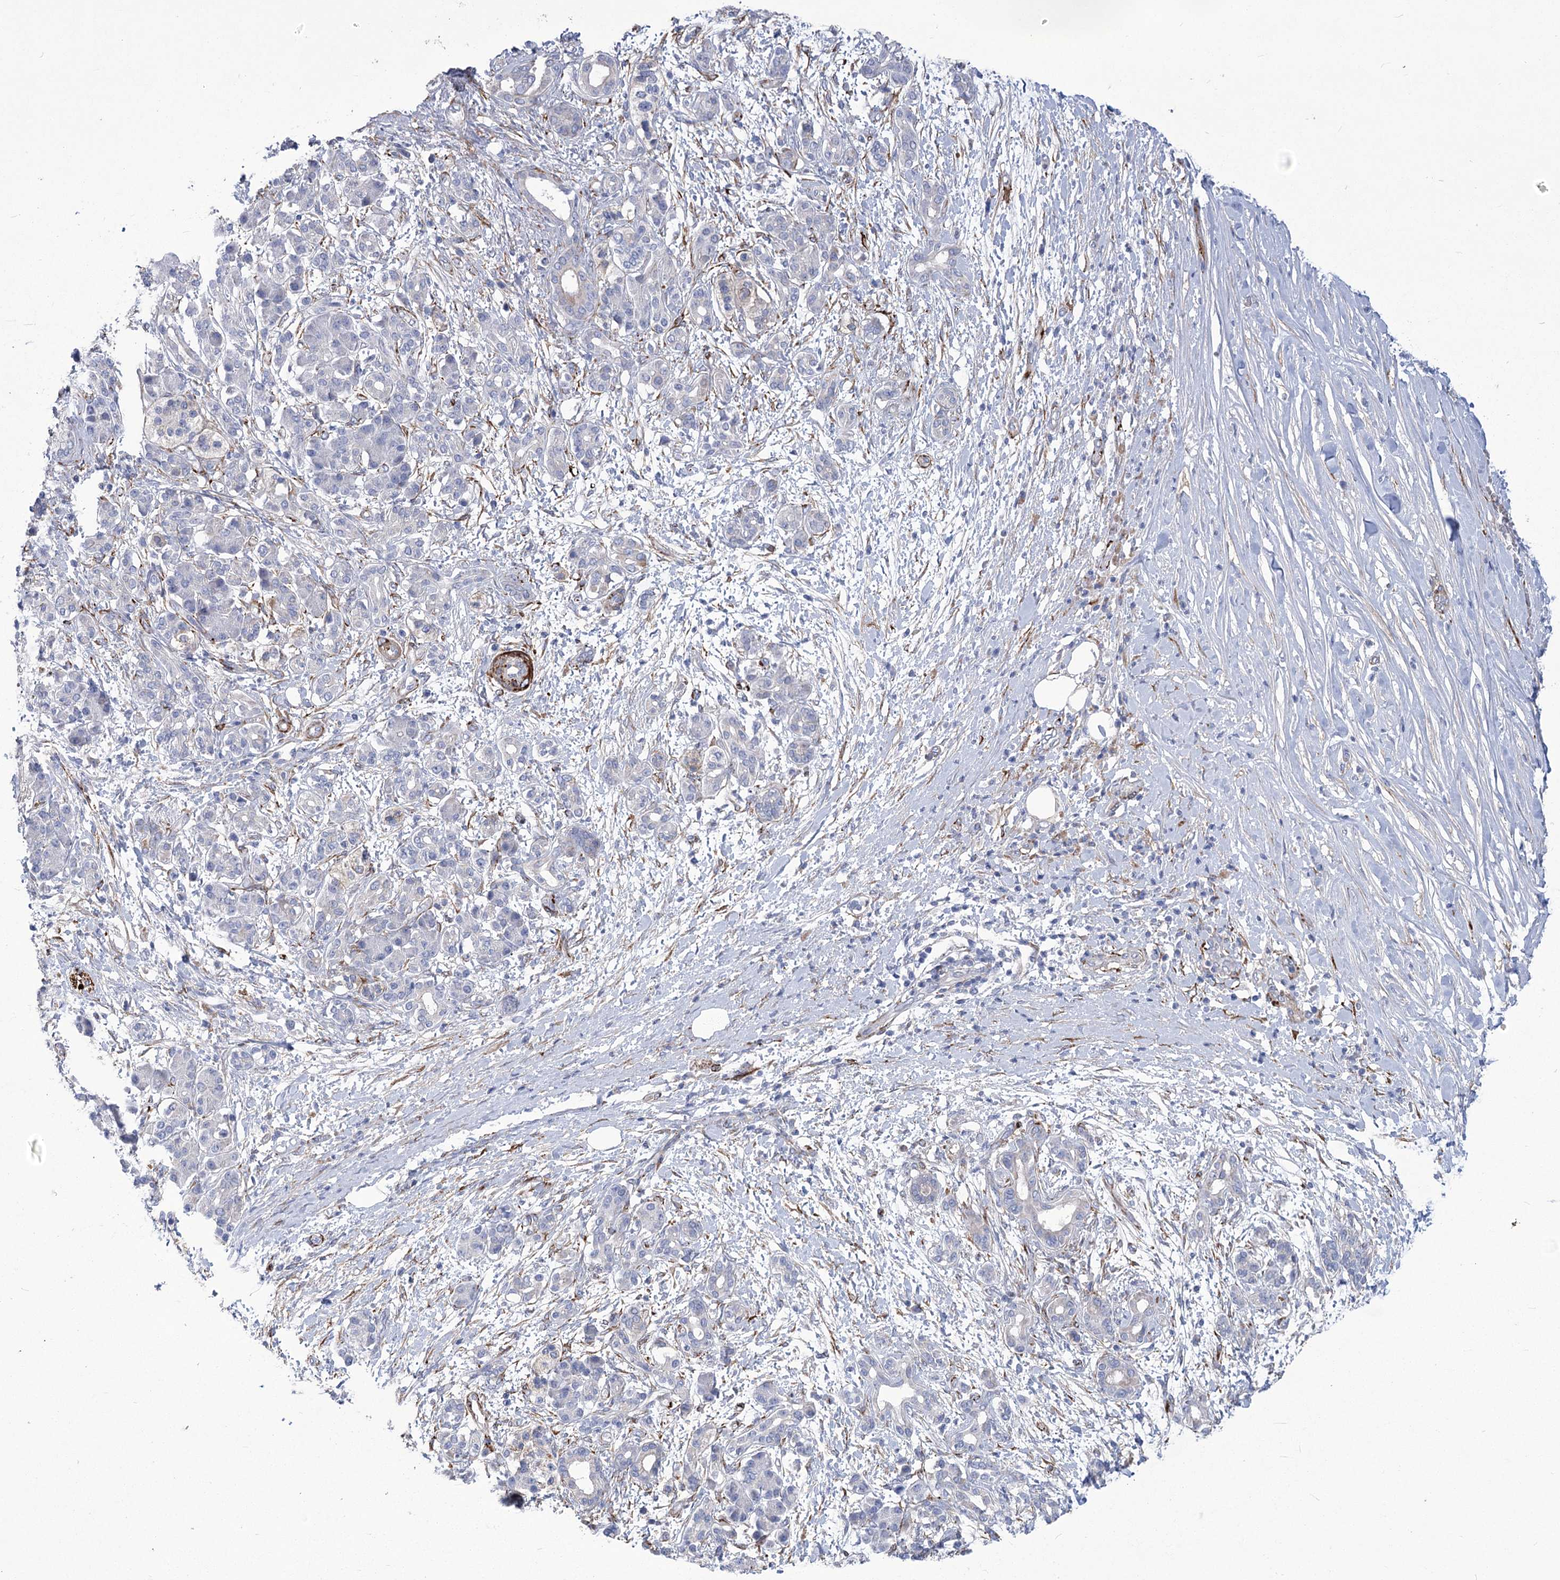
{"staining": {"intensity": "negative", "quantity": "none", "location": "none"}, "tissue": "pancreatic cancer", "cell_type": "Tumor cells", "image_type": "cancer", "snomed": [{"axis": "morphology", "description": "Adenocarcinoma, NOS"}, {"axis": "topography", "description": "Pancreas"}], "caption": "Immunohistochemical staining of human pancreatic cancer (adenocarcinoma) shows no significant positivity in tumor cells.", "gene": "ANGPTL3", "patient": {"sex": "female", "age": 55}}